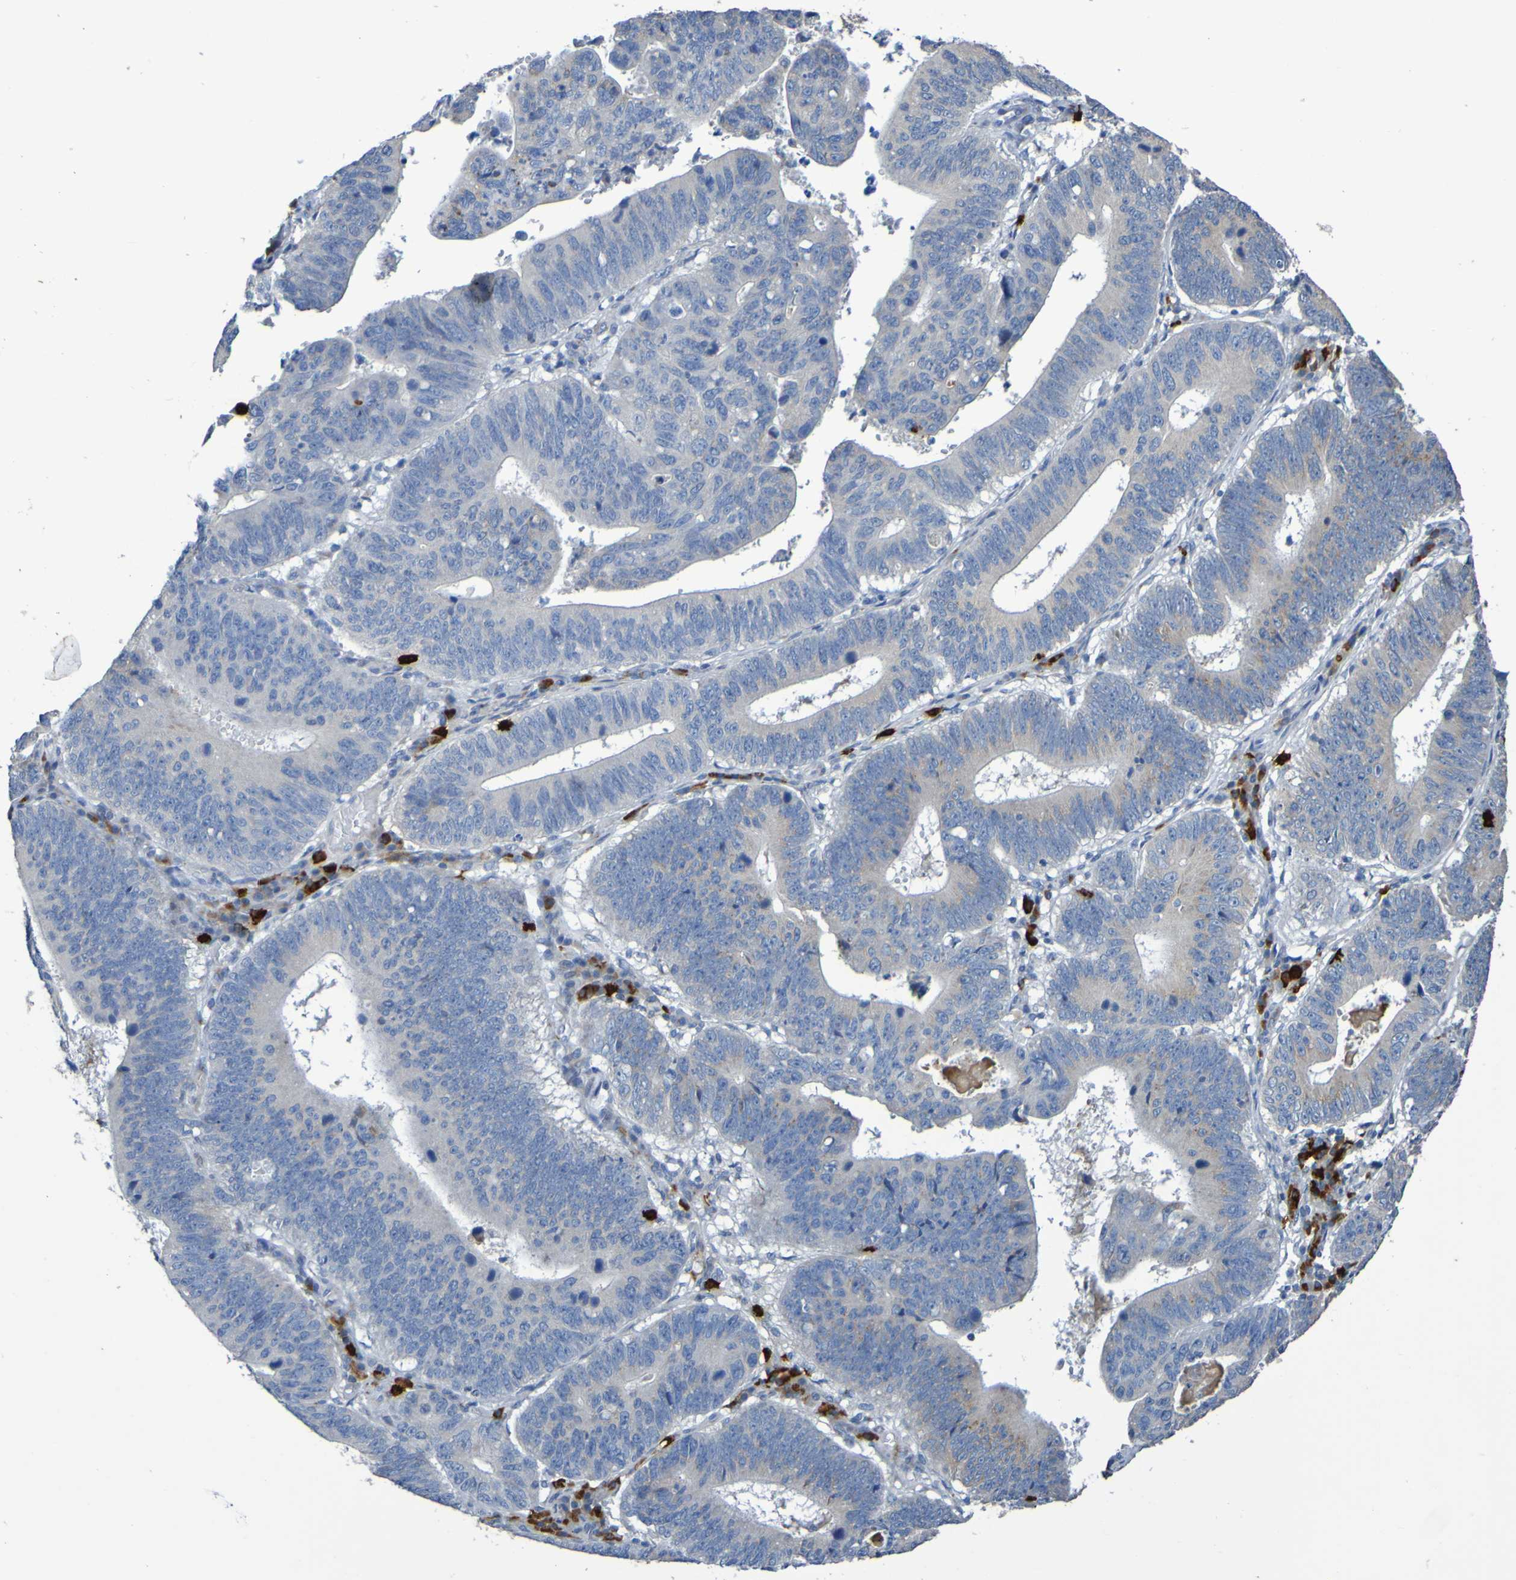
{"staining": {"intensity": "moderate", "quantity": "<25%", "location": "cytoplasmic/membranous"}, "tissue": "stomach cancer", "cell_type": "Tumor cells", "image_type": "cancer", "snomed": [{"axis": "morphology", "description": "Adenocarcinoma, NOS"}, {"axis": "topography", "description": "Stomach"}], "caption": "There is low levels of moderate cytoplasmic/membranous staining in tumor cells of adenocarcinoma (stomach), as demonstrated by immunohistochemical staining (brown color).", "gene": "C11orf24", "patient": {"sex": "male", "age": 59}}